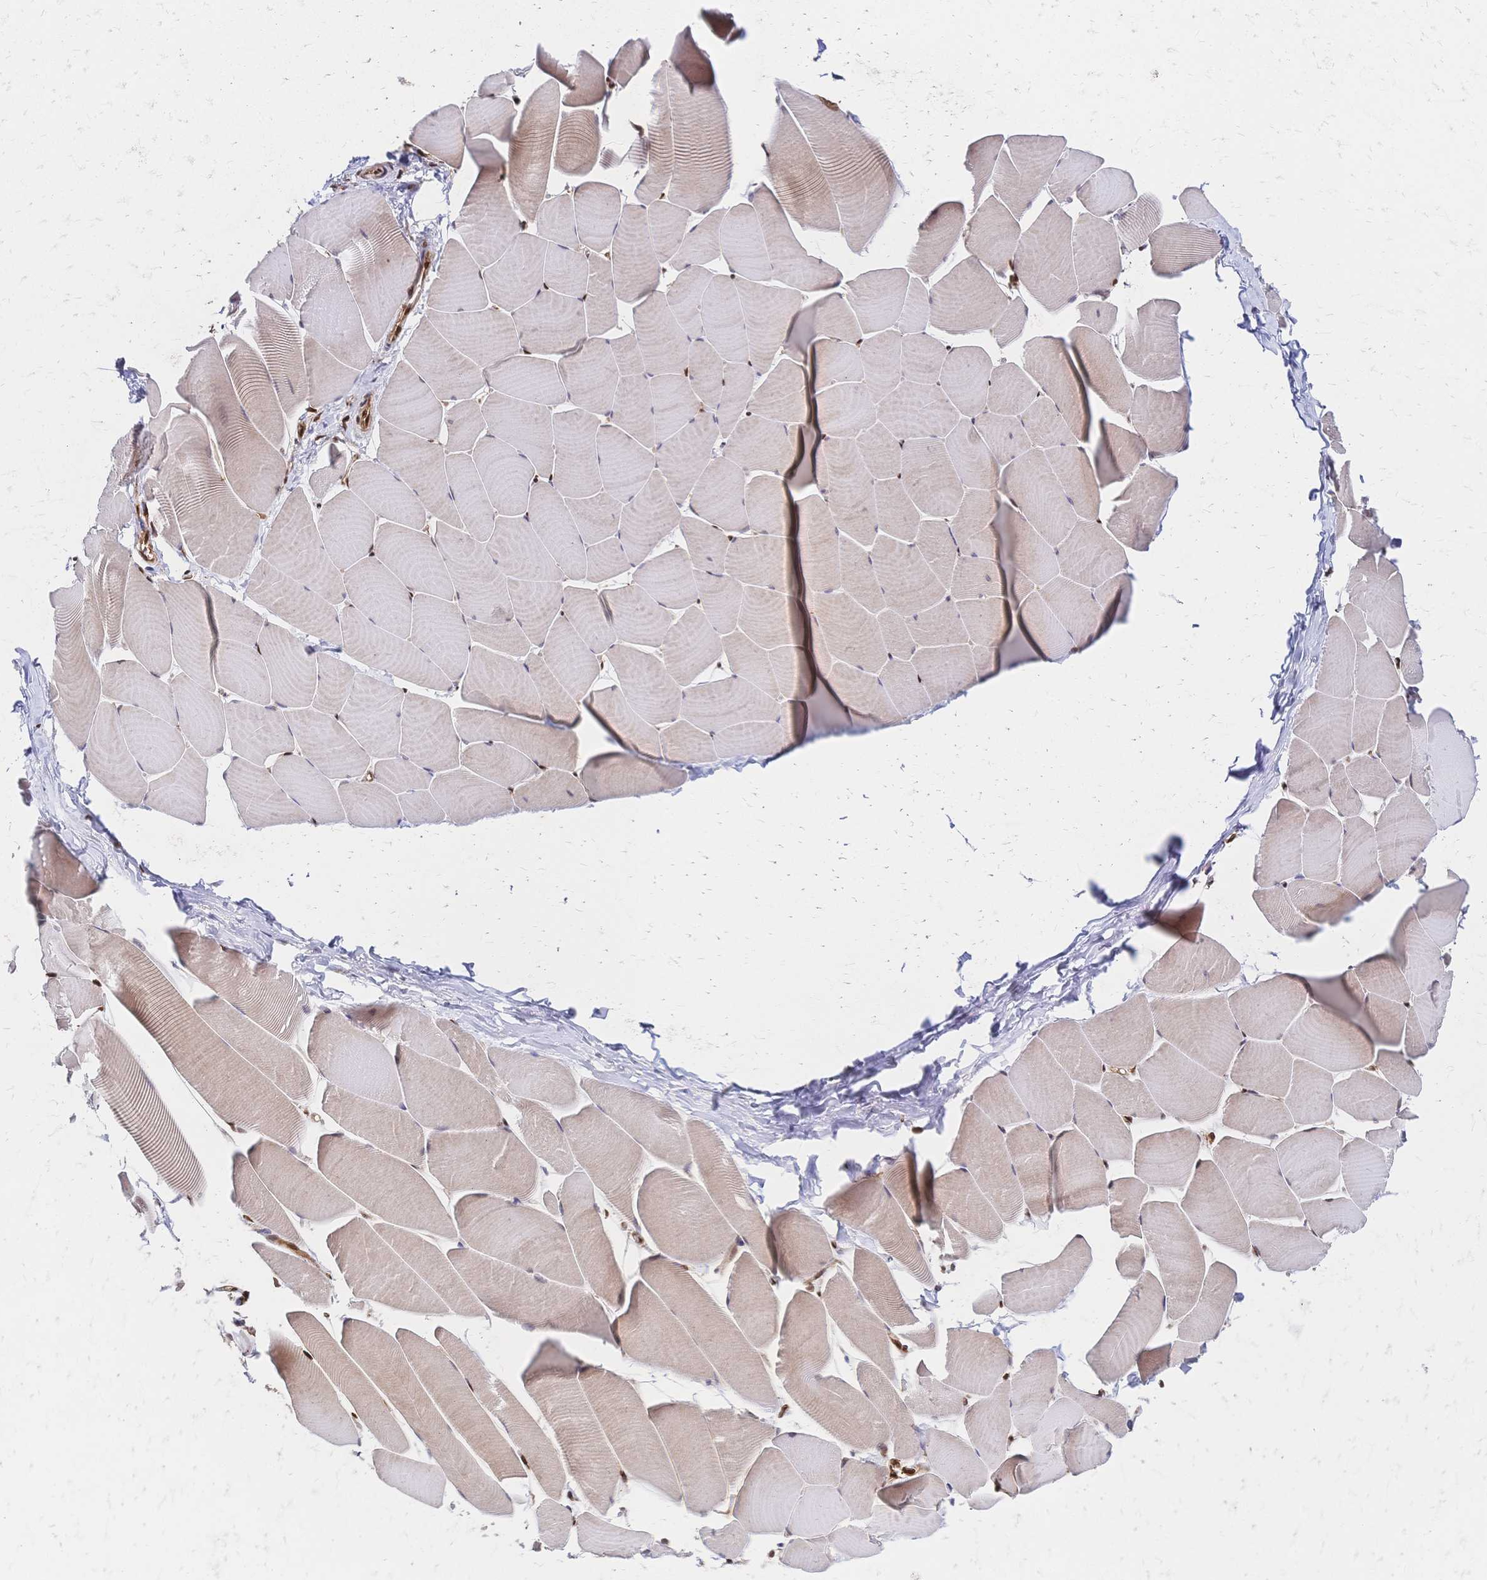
{"staining": {"intensity": "strong", "quantity": "25%-75%", "location": "nuclear"}, "tissue": "skeletal muscle", "cell_type": "Myocytes", "image_type": "normal", "snomed": [{"axis": "morphology", "description": "Normal tissue, NOS"}, {"axis": "topography", "description": "Skeletal muscle"}], "caption": "Protein staining of normal skeletal muscle demonstrates strong nuclear positivity in approximately 25%-75% of myocytes.", "gene": "HDGF", "patient": {"sex": "male", "age": 25}}